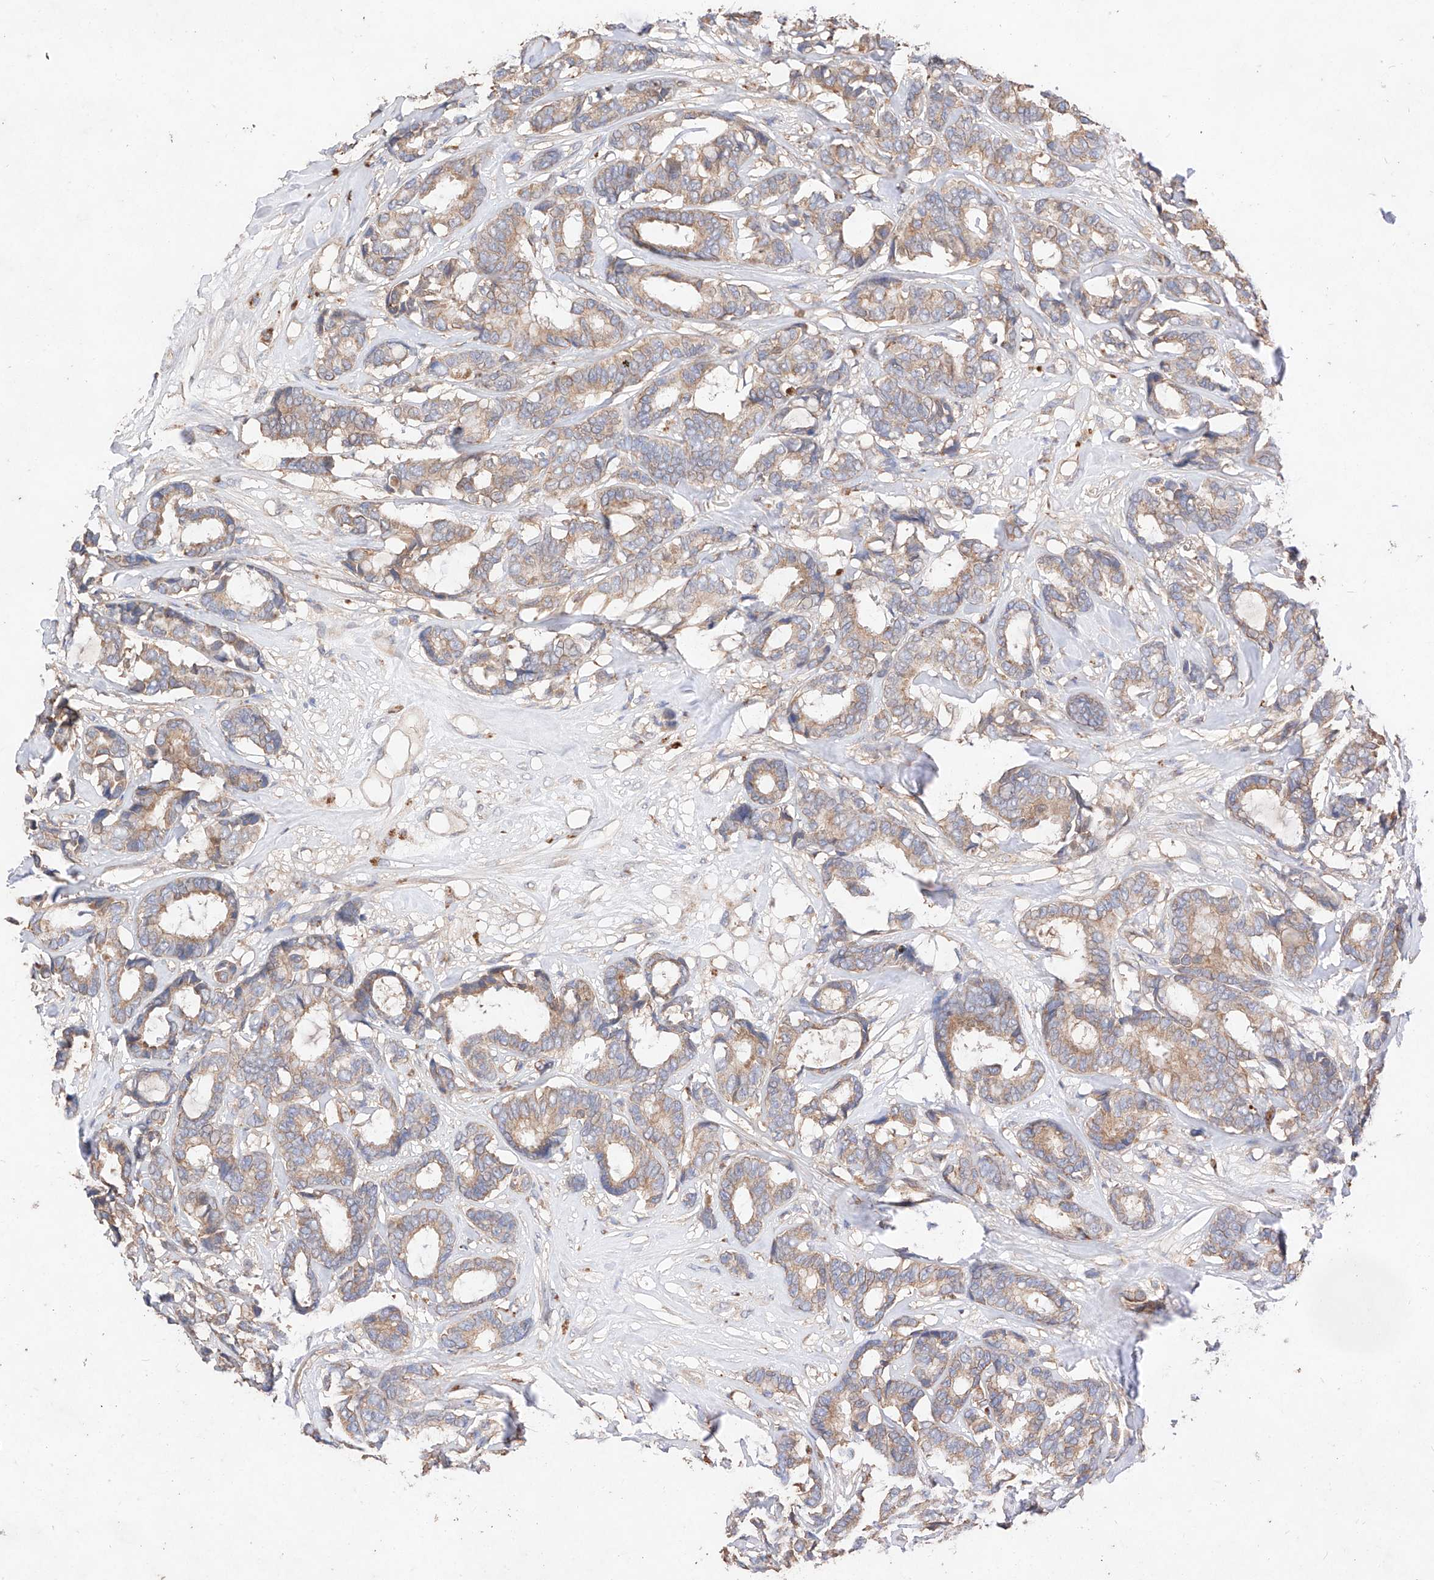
{"staining": {"intensity": "weak", "quantity": ">75%", "location": "cytoplasmic/membranous"}, "tissue": "breast cancer", "cell_type": "Tumor cells", "image_type": "cancer", "snomed": [{"axis": "morphology", "description": "Duct carcinoma"}, {"axis": "topography", "description": "Breast"}], "caption": "Immunohistochemistry micrograph of human breast cancer (intraductal carcinoma) stained for a protein (brown), which displays low levels of weak cytoplasmic/membranous positivity in approximately >75% of tumor cells.", "gene": "C6orf62", "patient": {"sex": "female", "age": 87}}